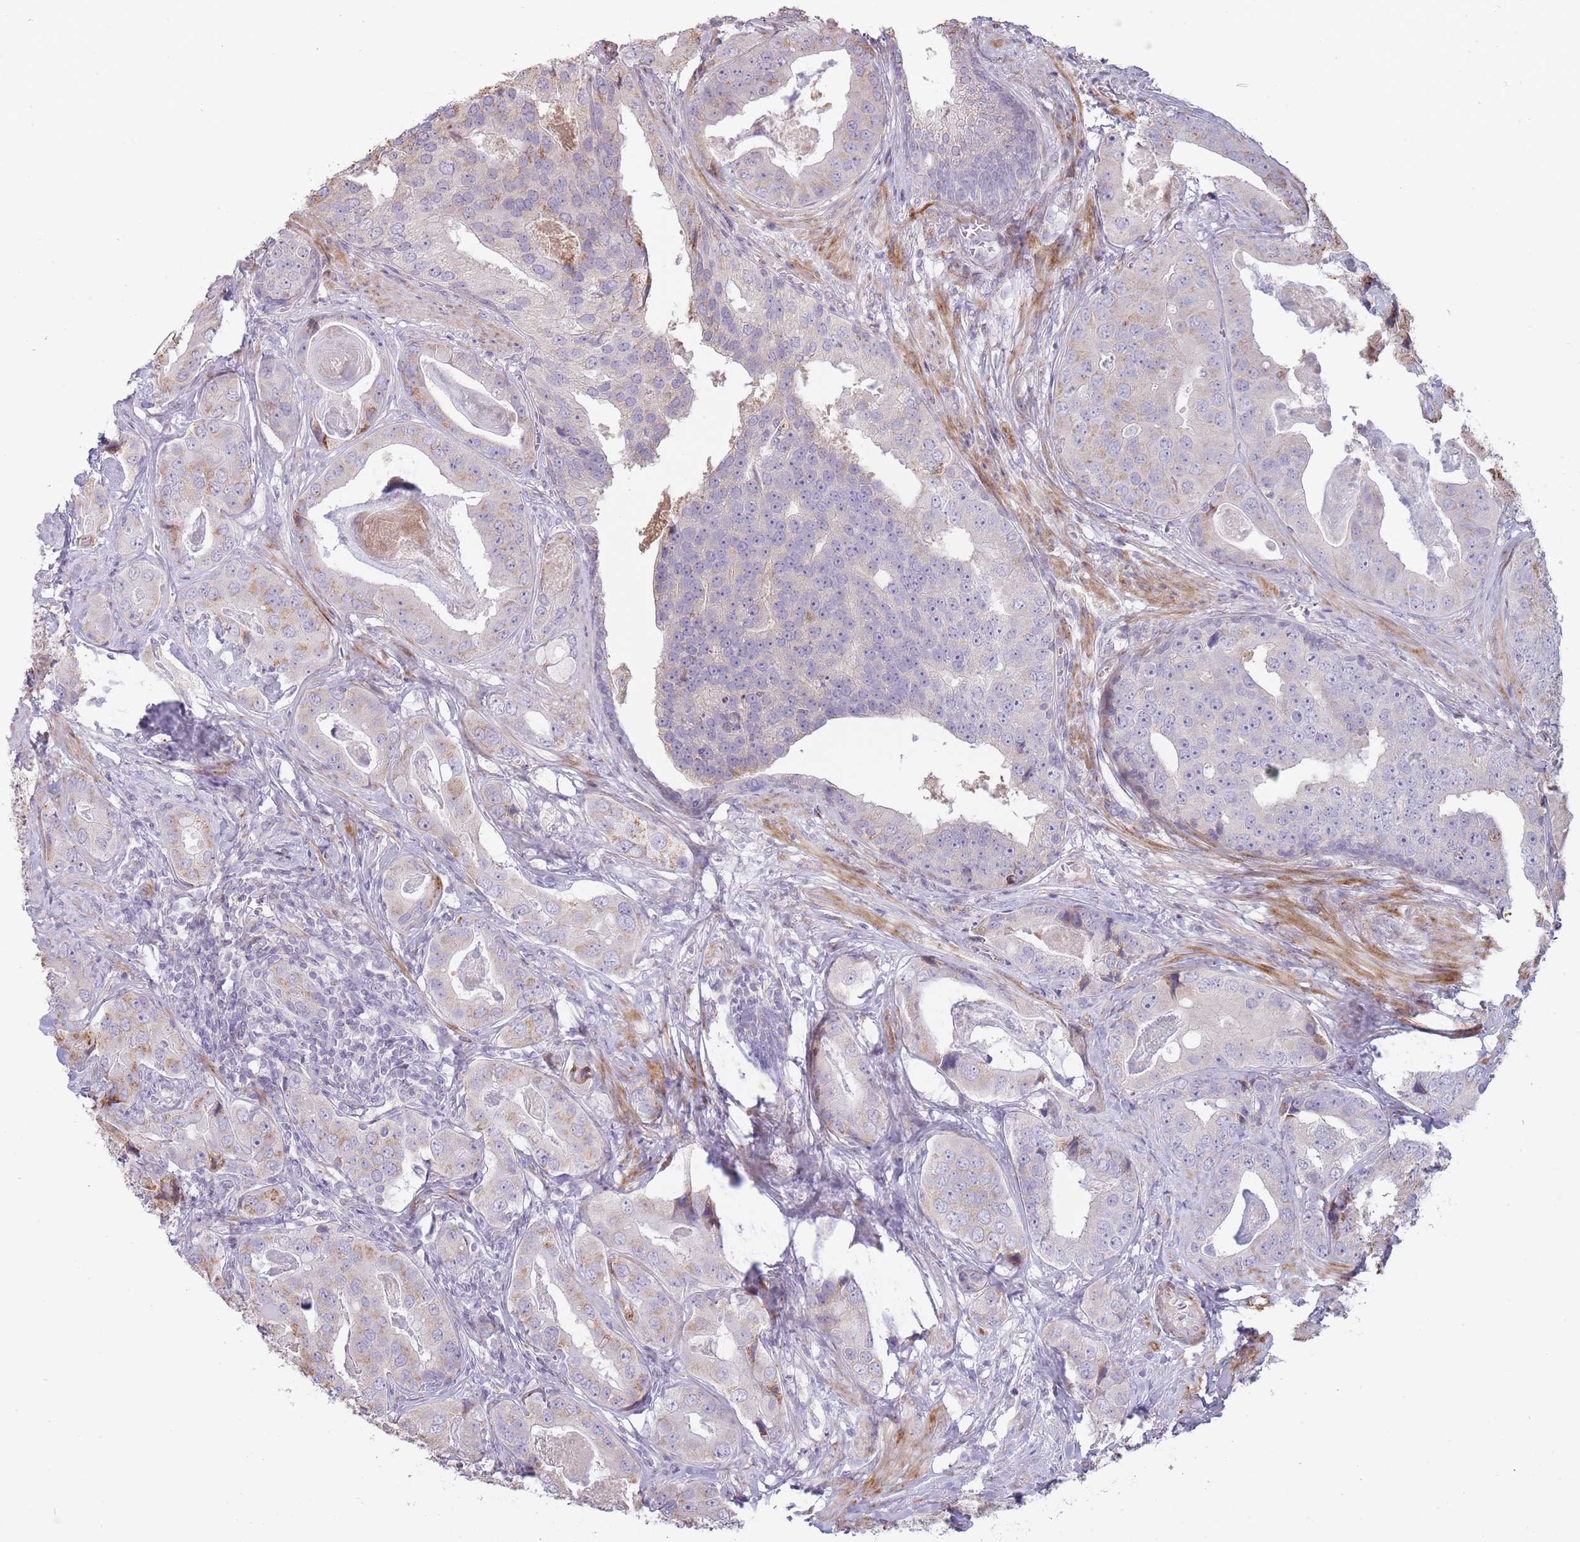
{"staining": {"intensity": "negative", "quantity": "none", "location": "none"}, "tissue": "prostate cancer", "cell_type": "Tumor cells", "image_type": "cancer", "snomed": [{"axis": "morphology", "description": "Adenocarcinoma, High grade"}, {"axis": "topography", "description": "Prostate"}], "caption": "Immunohistochemistry micrograph of adenocarcinoma (high-grade) (prostate) stained for a protein (brown), which reveals no staining in tumor cells.", "gene": "PPP3R2", "patient": {"sex": "male", "age": 71}}